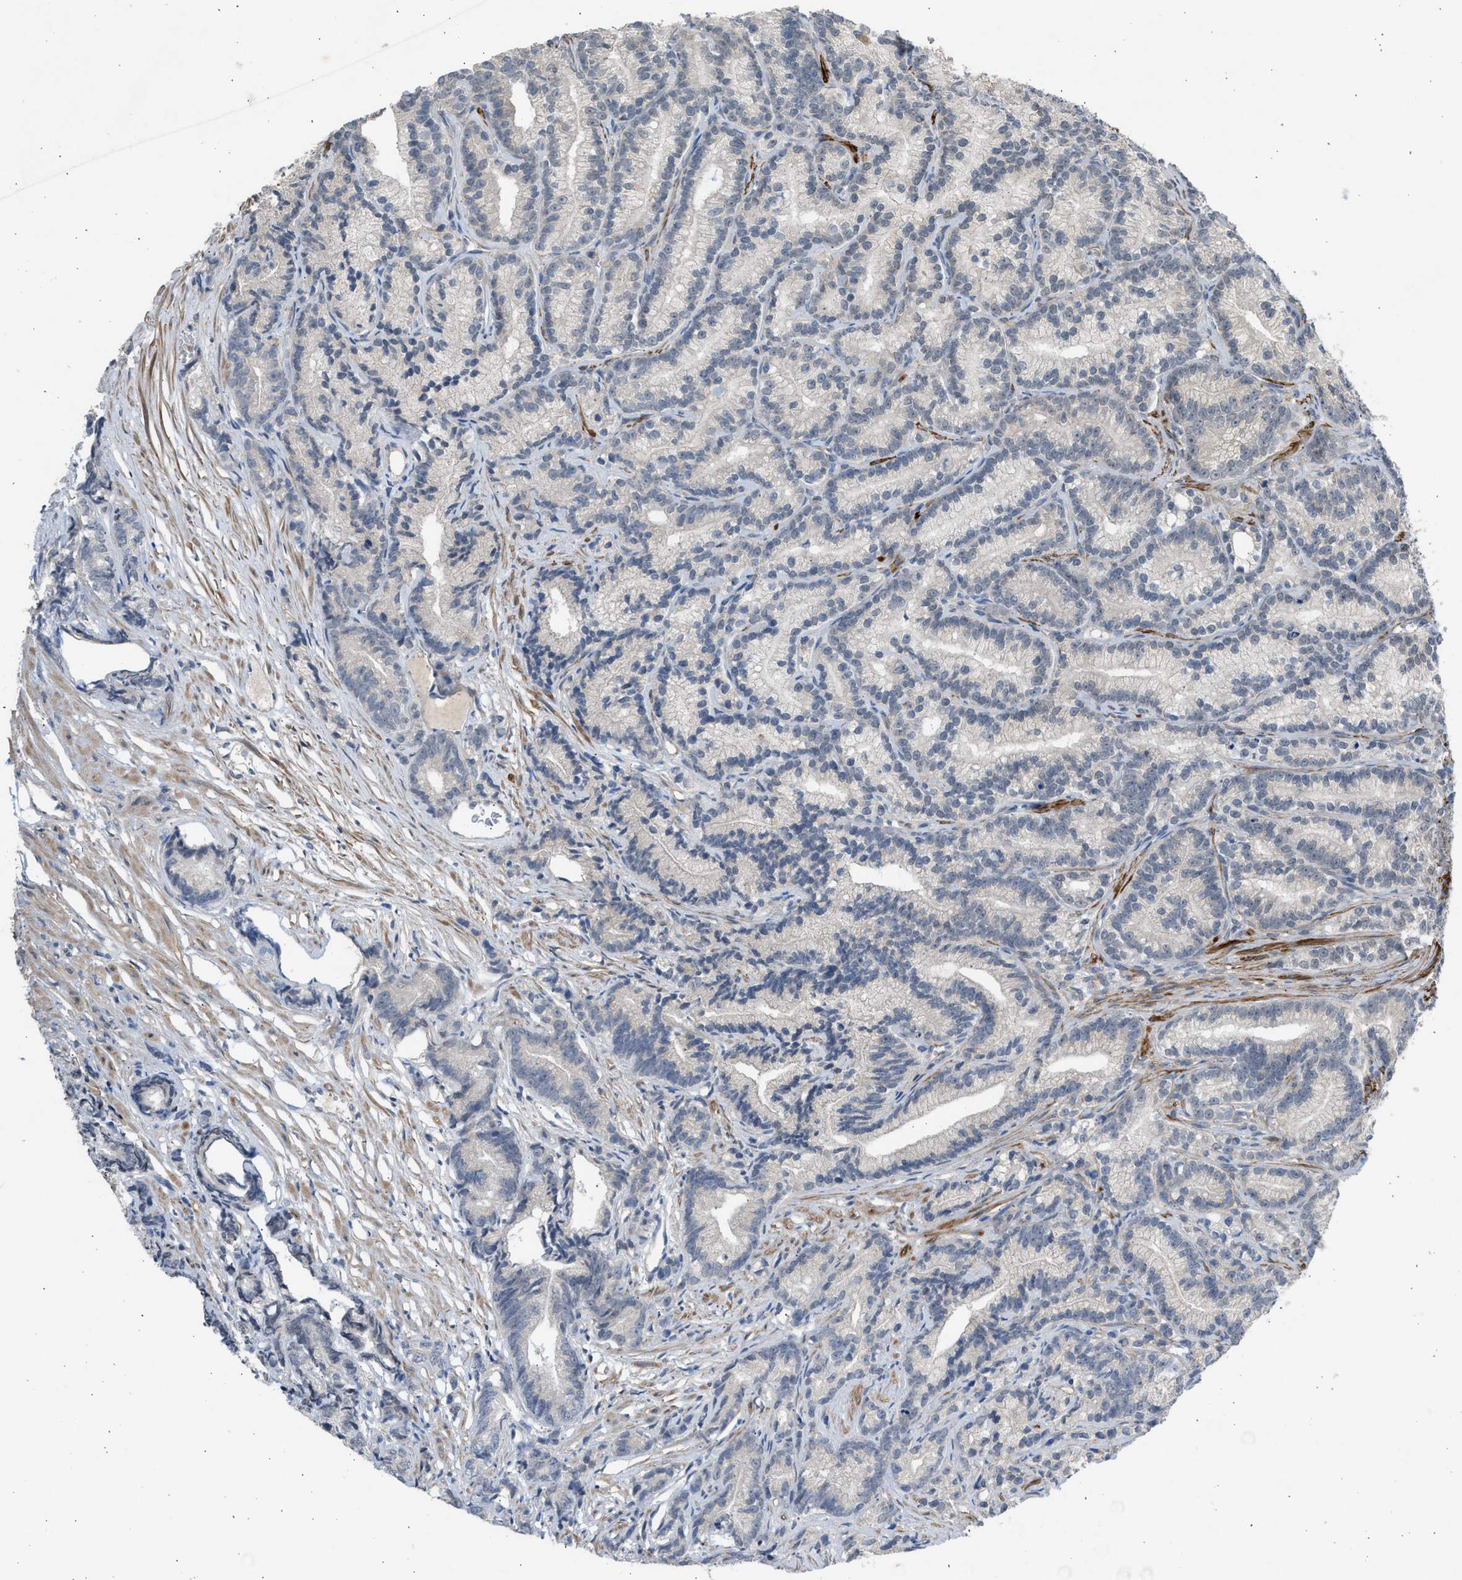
{"staining": {"intensity": "negative", "quantity": "none", "location": "none"}, "tissue": "prostate cancer", "cell_type": "Tumor cells", "image_type": "cancer", "snomed": [{"axis": "morphology", "description": "Adenocarcinoma, Low grade"}, {"axis": "topography", "description": "Prostate"}], "caption": "High power microscopy photomicrograph of an IHC micrograph of adenocarcinoma (low-grade) (prostate), revealing no significant positivity in tumor cells. (DAB (3,3'-diaminobenzidine) immunohistochemistry (IHC) visualized using brightfield microscopy, high magnification).", "gene": "PCNX3", "patient": {"sex": "male", "age": 89}}